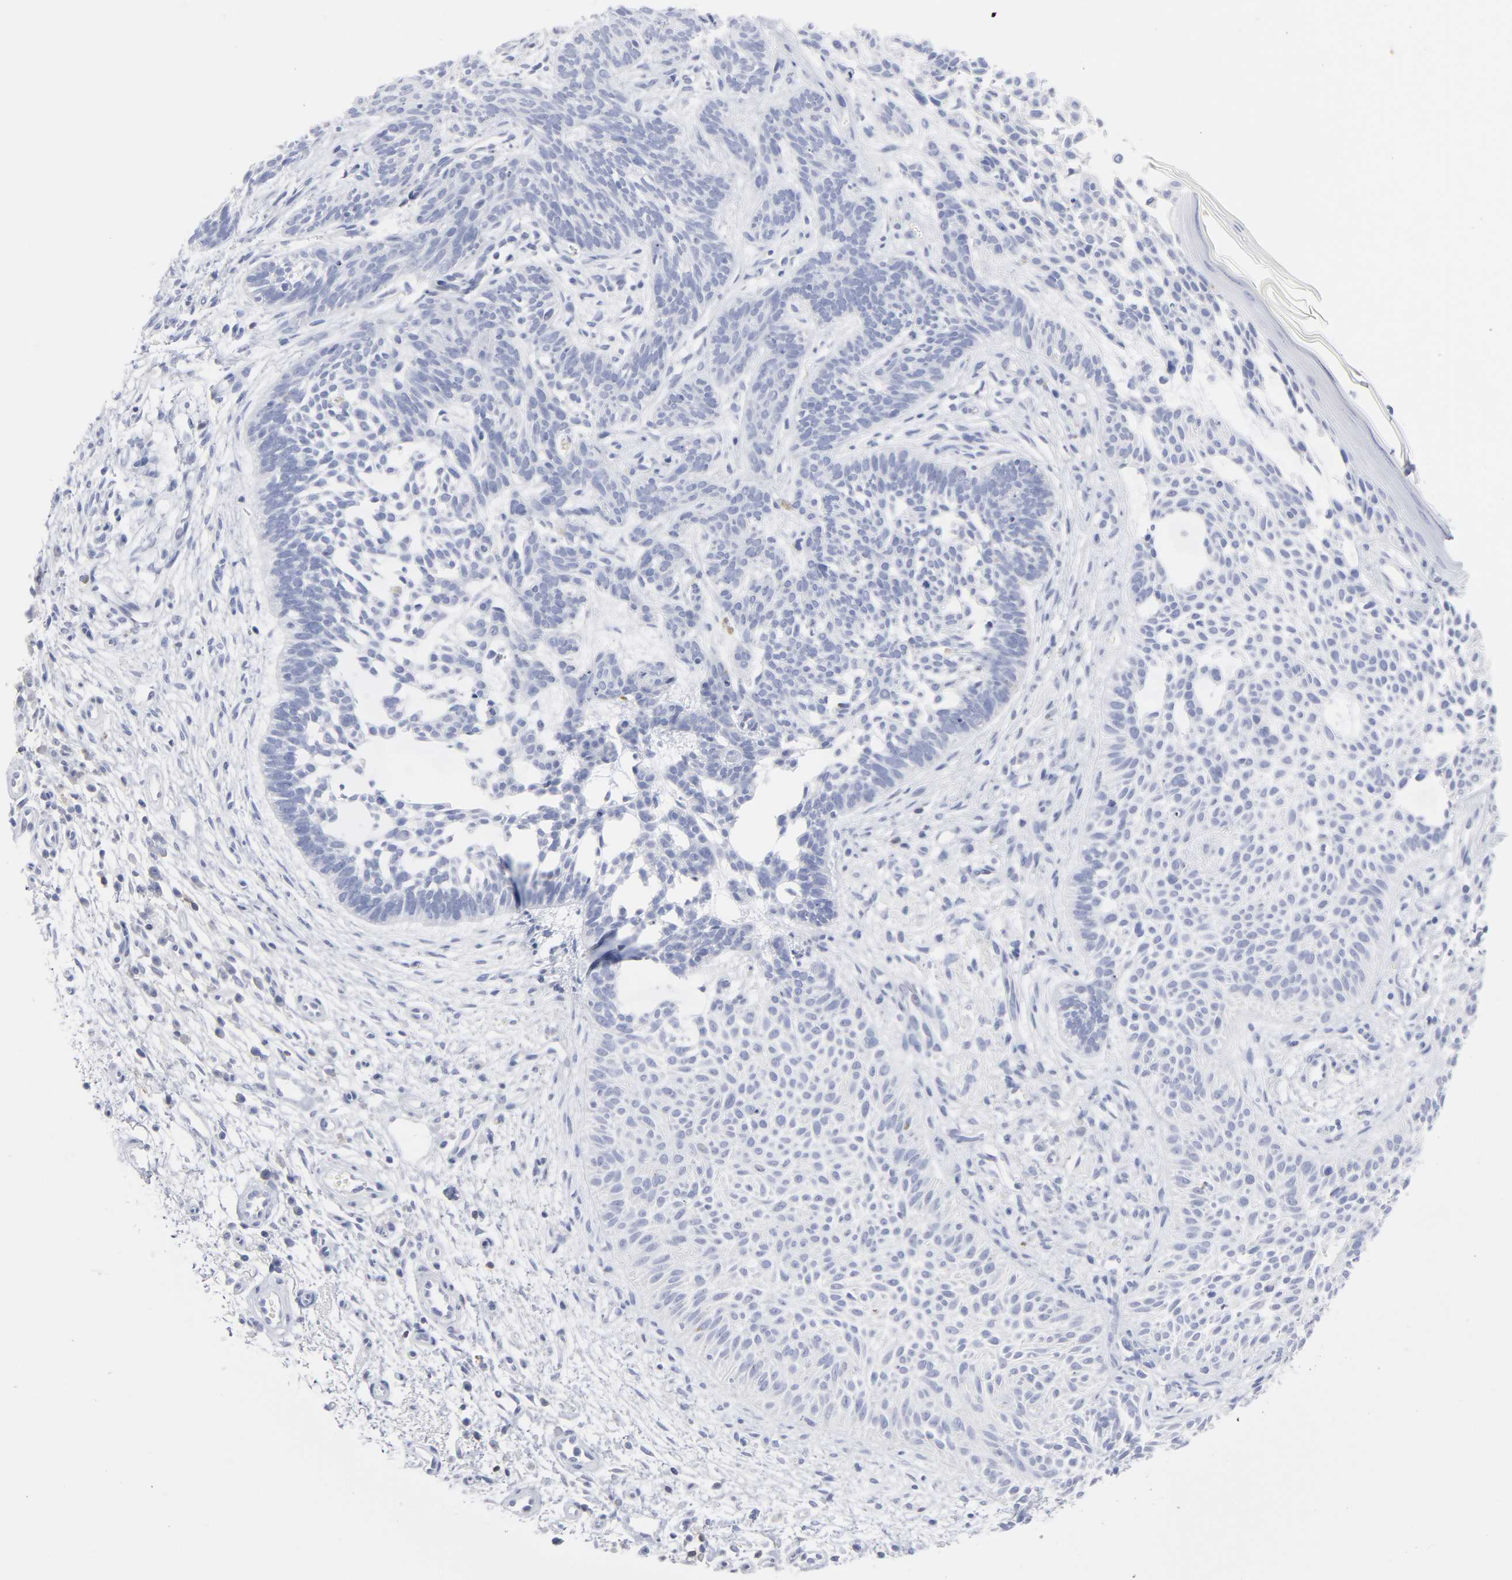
{"staining": {"intensity": "negative", "quantity": "none", "location": "none"}, "tissue": "skin cancer", "cell_type": "Tumor cells", "image_type": "cancer", "snomed": [{"axis": "morphology", "description": "Normal tissue, NOS"}, {"axis": "morphology", "description": "Basal cell carcinoma"}, {"axis": "topography", "description": "Skin"}], "caption": "This is an immunohistochemistry (IHC) histopathology image of human skin cancer (basal cell carcinoma). There is no staining in tumor cells.", "gene": "P2RY8", "patient": {"sex": "female", "age": 69}}